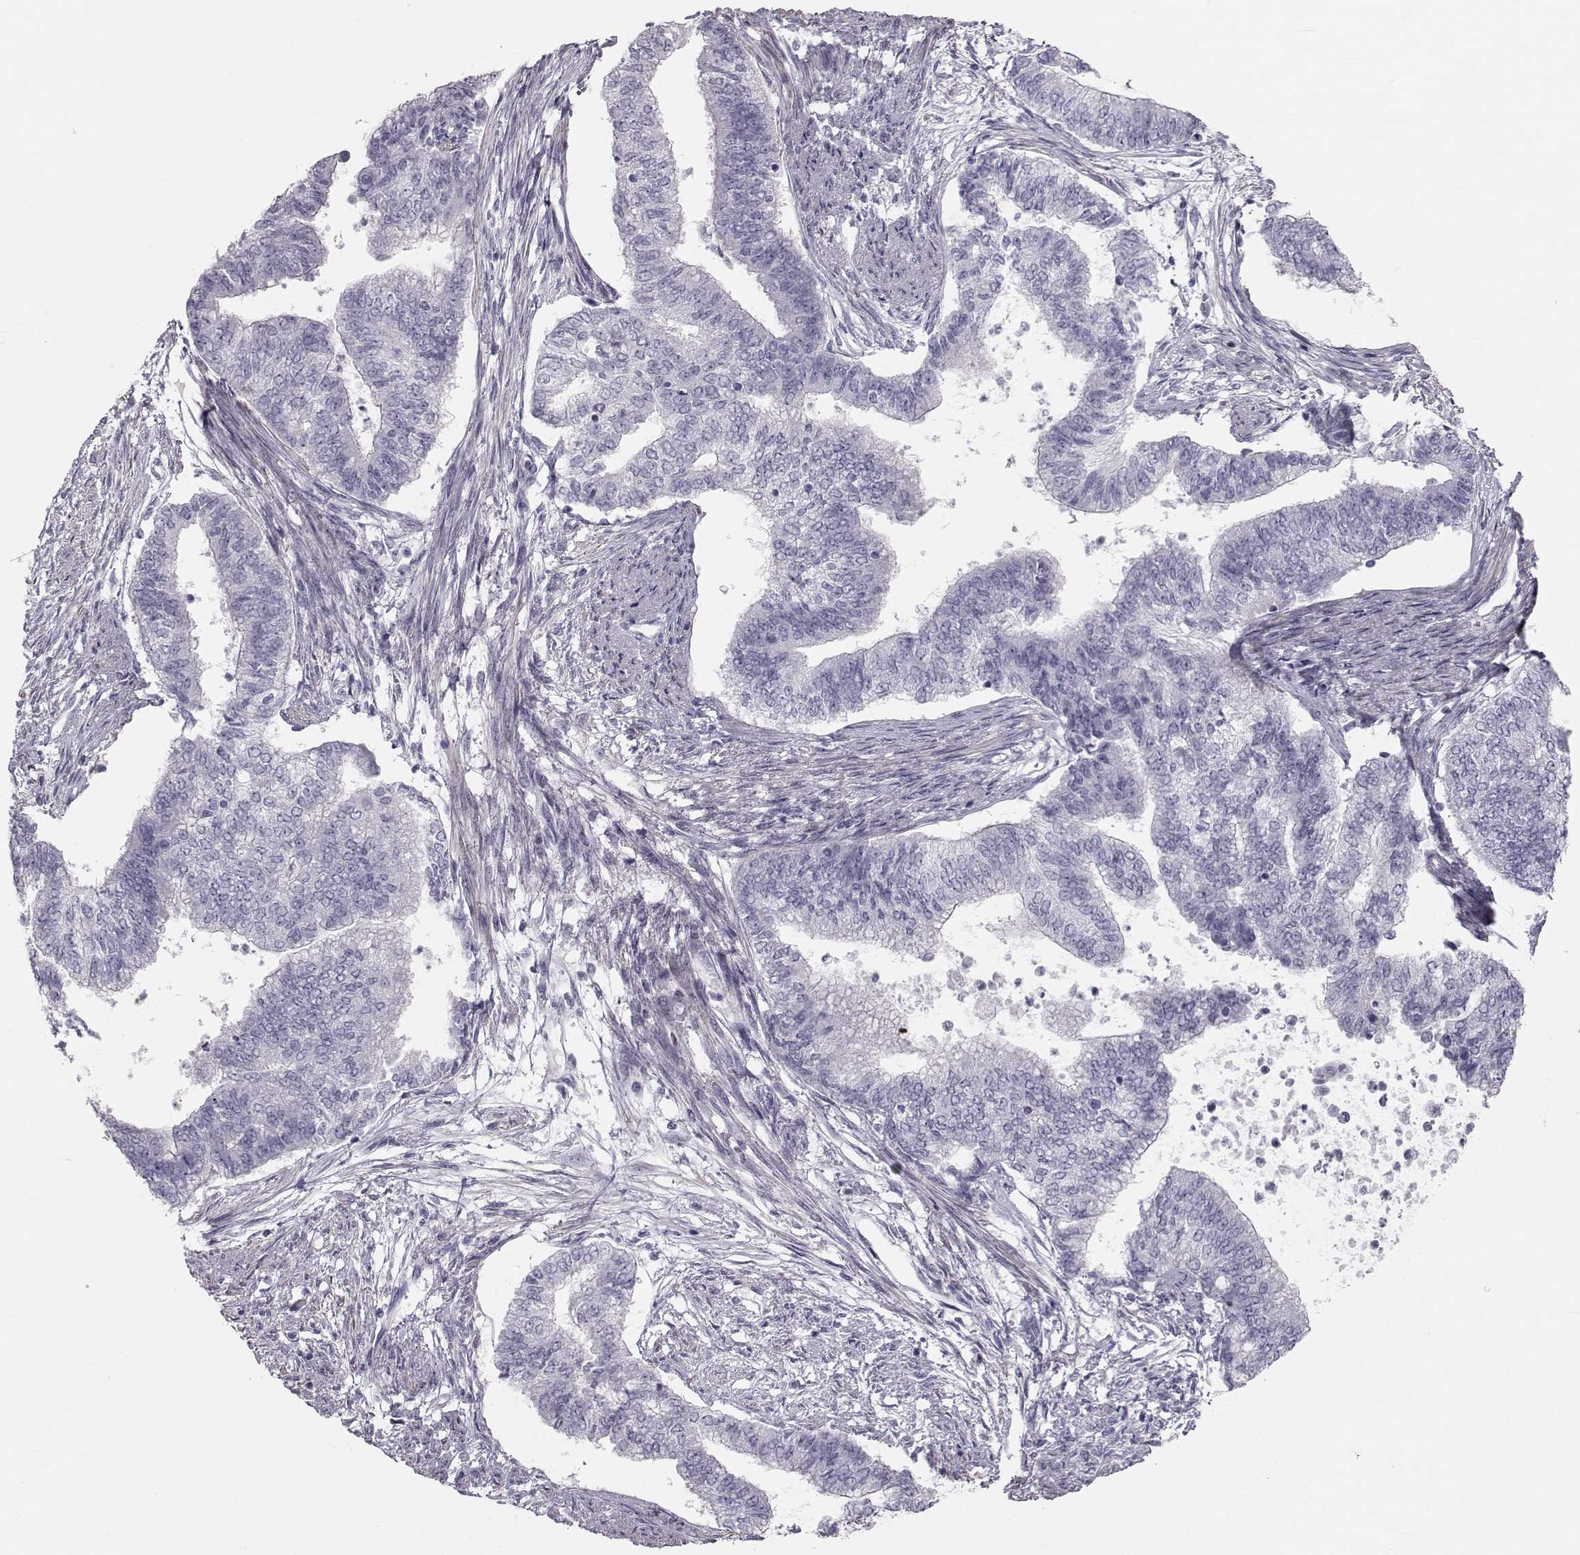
{"staining": {"intensity": "negative", "quantity": "none", "location": "none"}, "tissue": "endometrial cancer", "cell_type": "Tumor cells", "image_type": "cancer", "snomed": [{"axis": "morphology", "description": "Adenocarcinoma, NOS"}, {"axis": "topography", "description": "Endometrium"}], "caption": "High magnification brightfield microscopy of endometrial adenocarcinoma stained with DAB (3,3'-diaminobenzidine) (brown) and counterstained with hematoxylin (blue): tumor cells show no significant expression.", "gene": "GARIN3", "patient": {"sex": "female", "age": 65}}